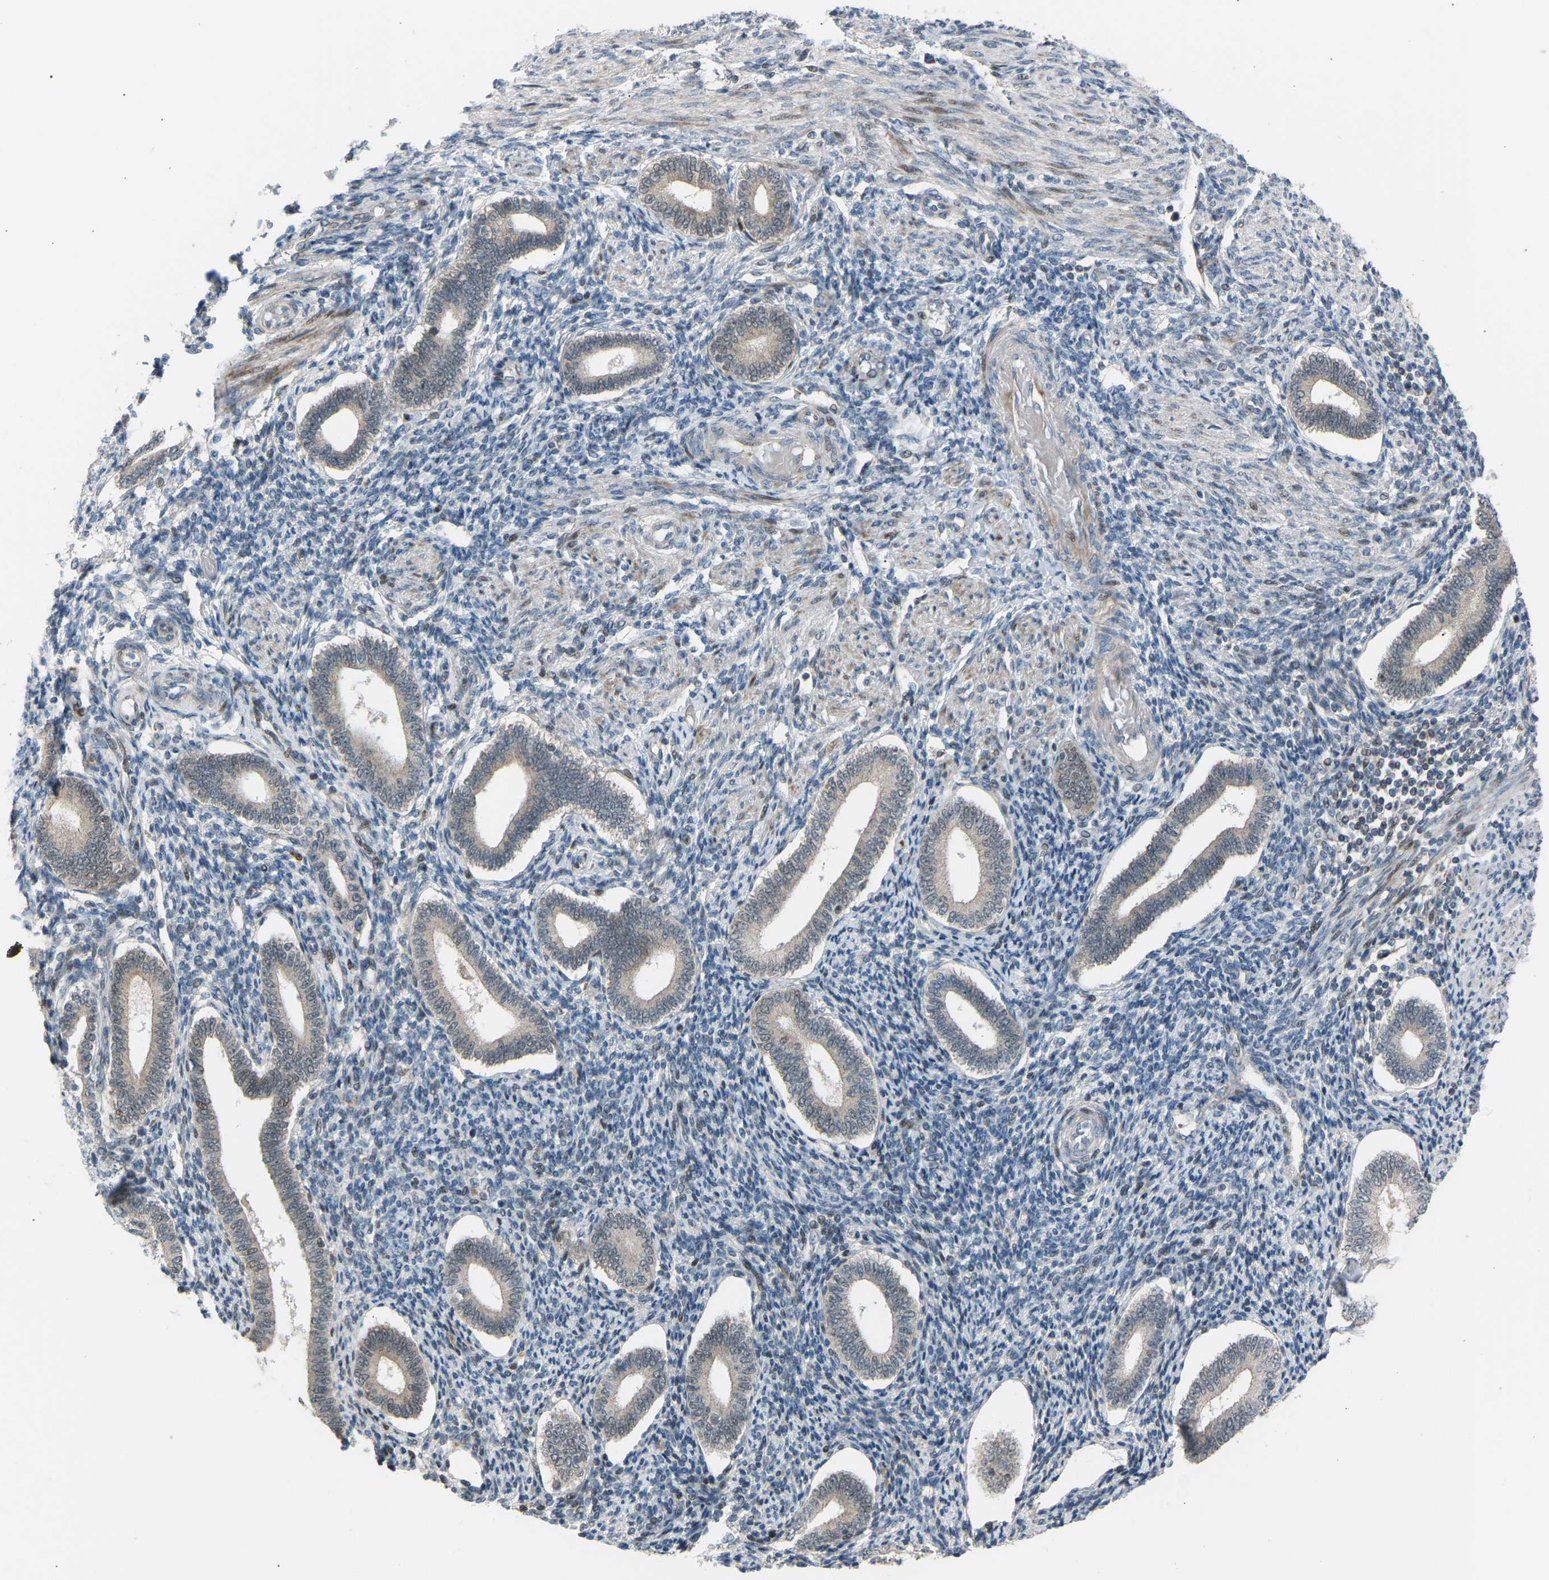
{"staining": {"intensity": "moderate", "quantity": ">75%", "location": "cytoplasmic/membranous"}, "tissue": "endometrium", "cell_type": "Cells in endometrial stroma", "image_type": "normal", "snomed": [{"axis": "morphology", "description": "Normal tissue, NOS"}, {"axis": "topography", "description": "Endometrium"}], "caption": "The photomicrograph displays immunohistochemical staining of unremarkable endometrium. There is moderate cytoplasmic/membranous staining is appreciated in about >75% of cells in endometrial stroma.", "gene": "VPS41", "patient": {"sex": "female", "age": 42}}